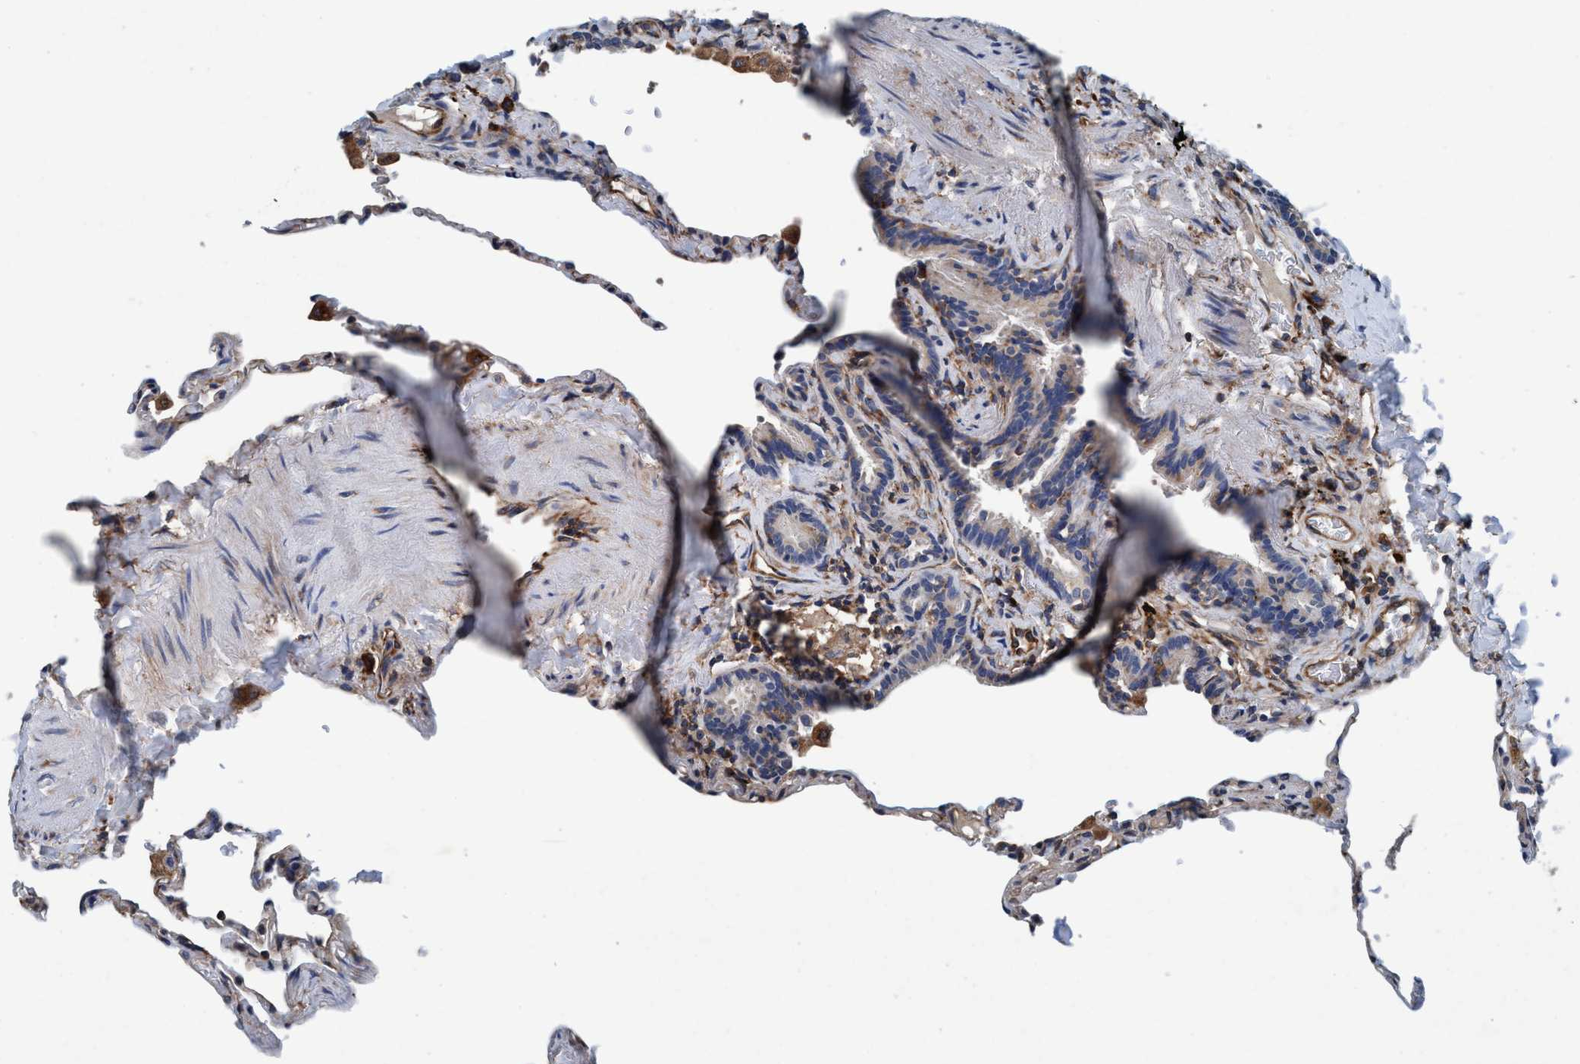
{"staining": {"intensity": "weak", "quantity": "<25%", "location": "cytoplasmic/membranous"}, "tissue": "lung", "cell_type": "Alveolar cells", "image_type": "normal", "snomed": [{"axis": "morphology", "description": "Normal tissue, NOS"}, {"axis": "topography", "description": "Lung"}], "caption": "Immunohistochemical staining of benign lung displays no significant staining in alveolar cells. The staining is performed using DAB brown chromogen with nuclei counter-stained in using hematoxylin.", "gene": "ENDOG", "patient": {"sex": "male", "age": 59}}